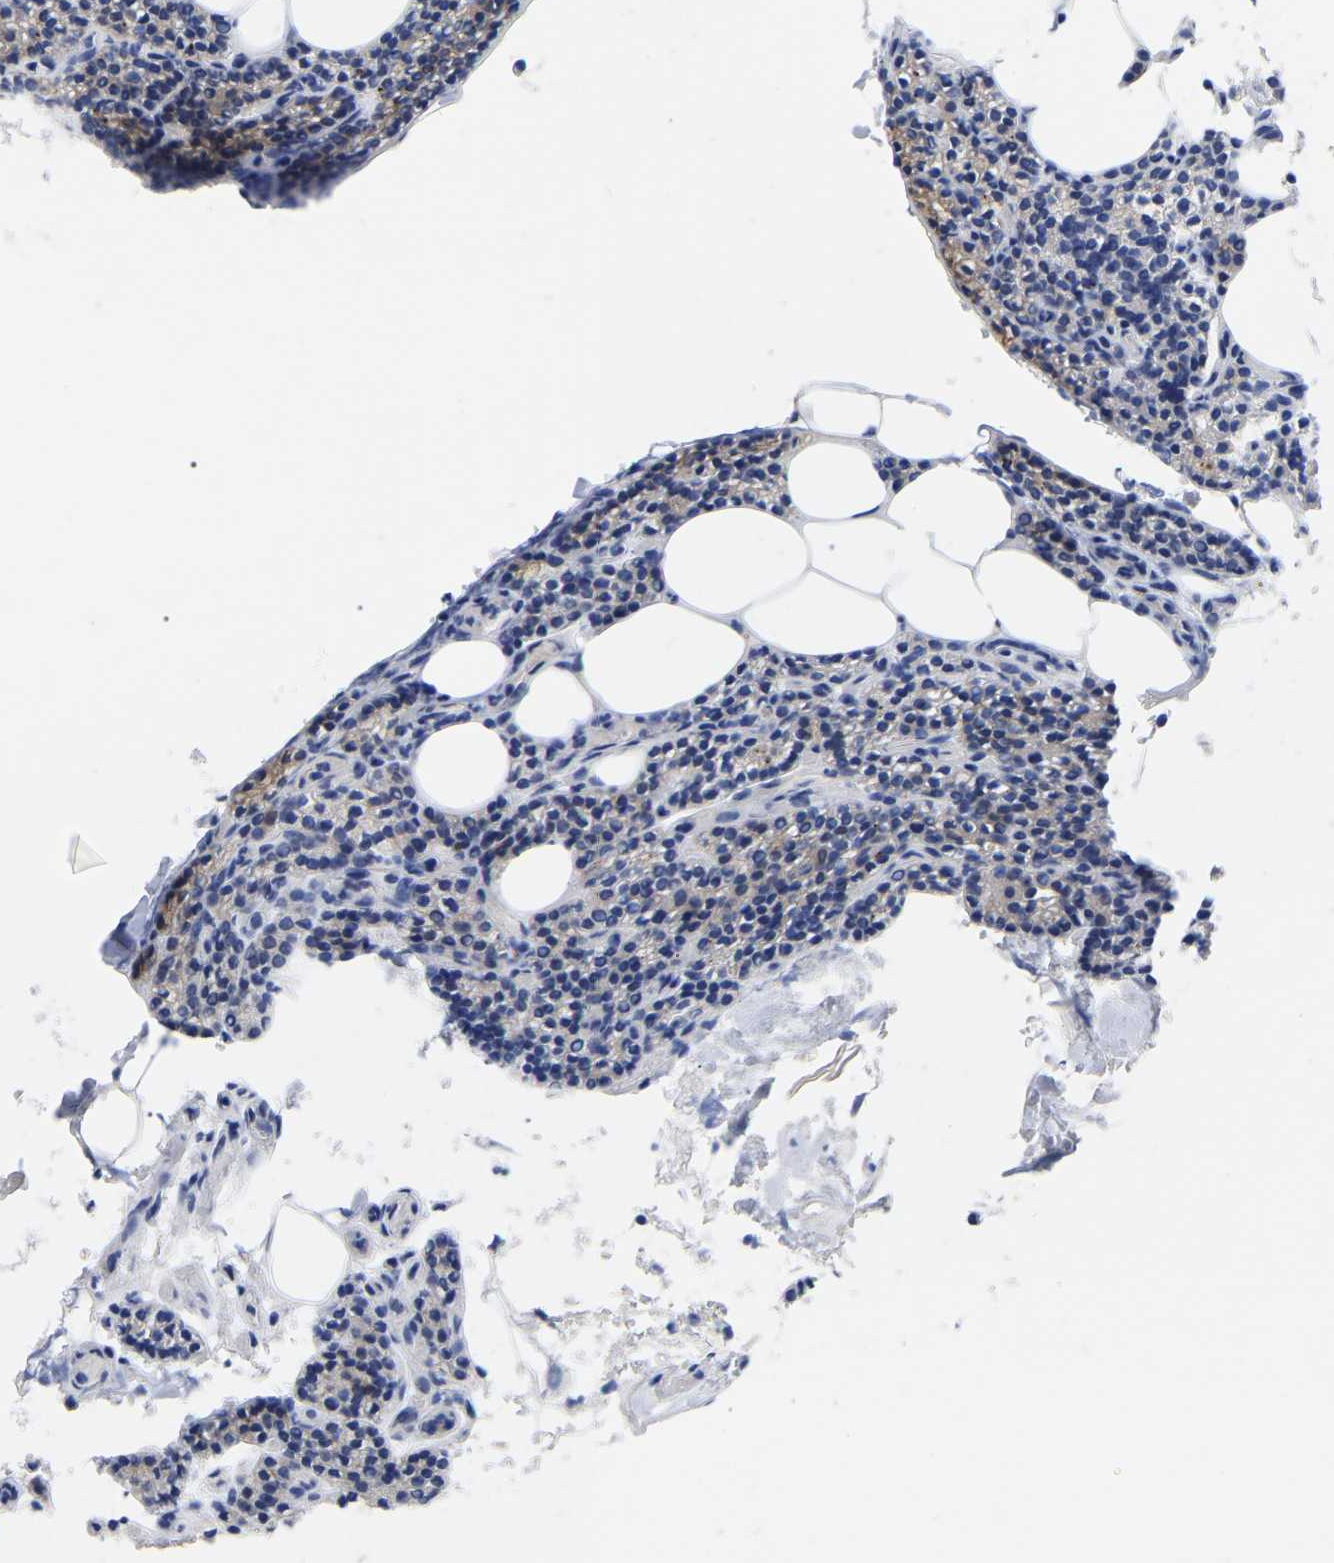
{"staining": {"intensity": "moderate", "quantity": "25%-75%", "location": "cytoplasmic/membranous"}, "tissue": "parathyroid gland", "cell_type": "Glandular cells", "image_type": "normal", "snomed": [{"axis": "morphology", "description": "Normal tissue, NOS"}, {"axis": "morphology", "description": "Adenoma, NOS"}, {"axis": "topography", "description": "Parathyroid gland"}], "caption": "Protein staining of benign parathyroid gland reveals moderate cytoplasmic/membranous expression in approximately 25%-75% of glandular cells. Nuclei are stained in blue.", "gene": "PTPN7", "patient": {"sex": "female", "age": 70}}